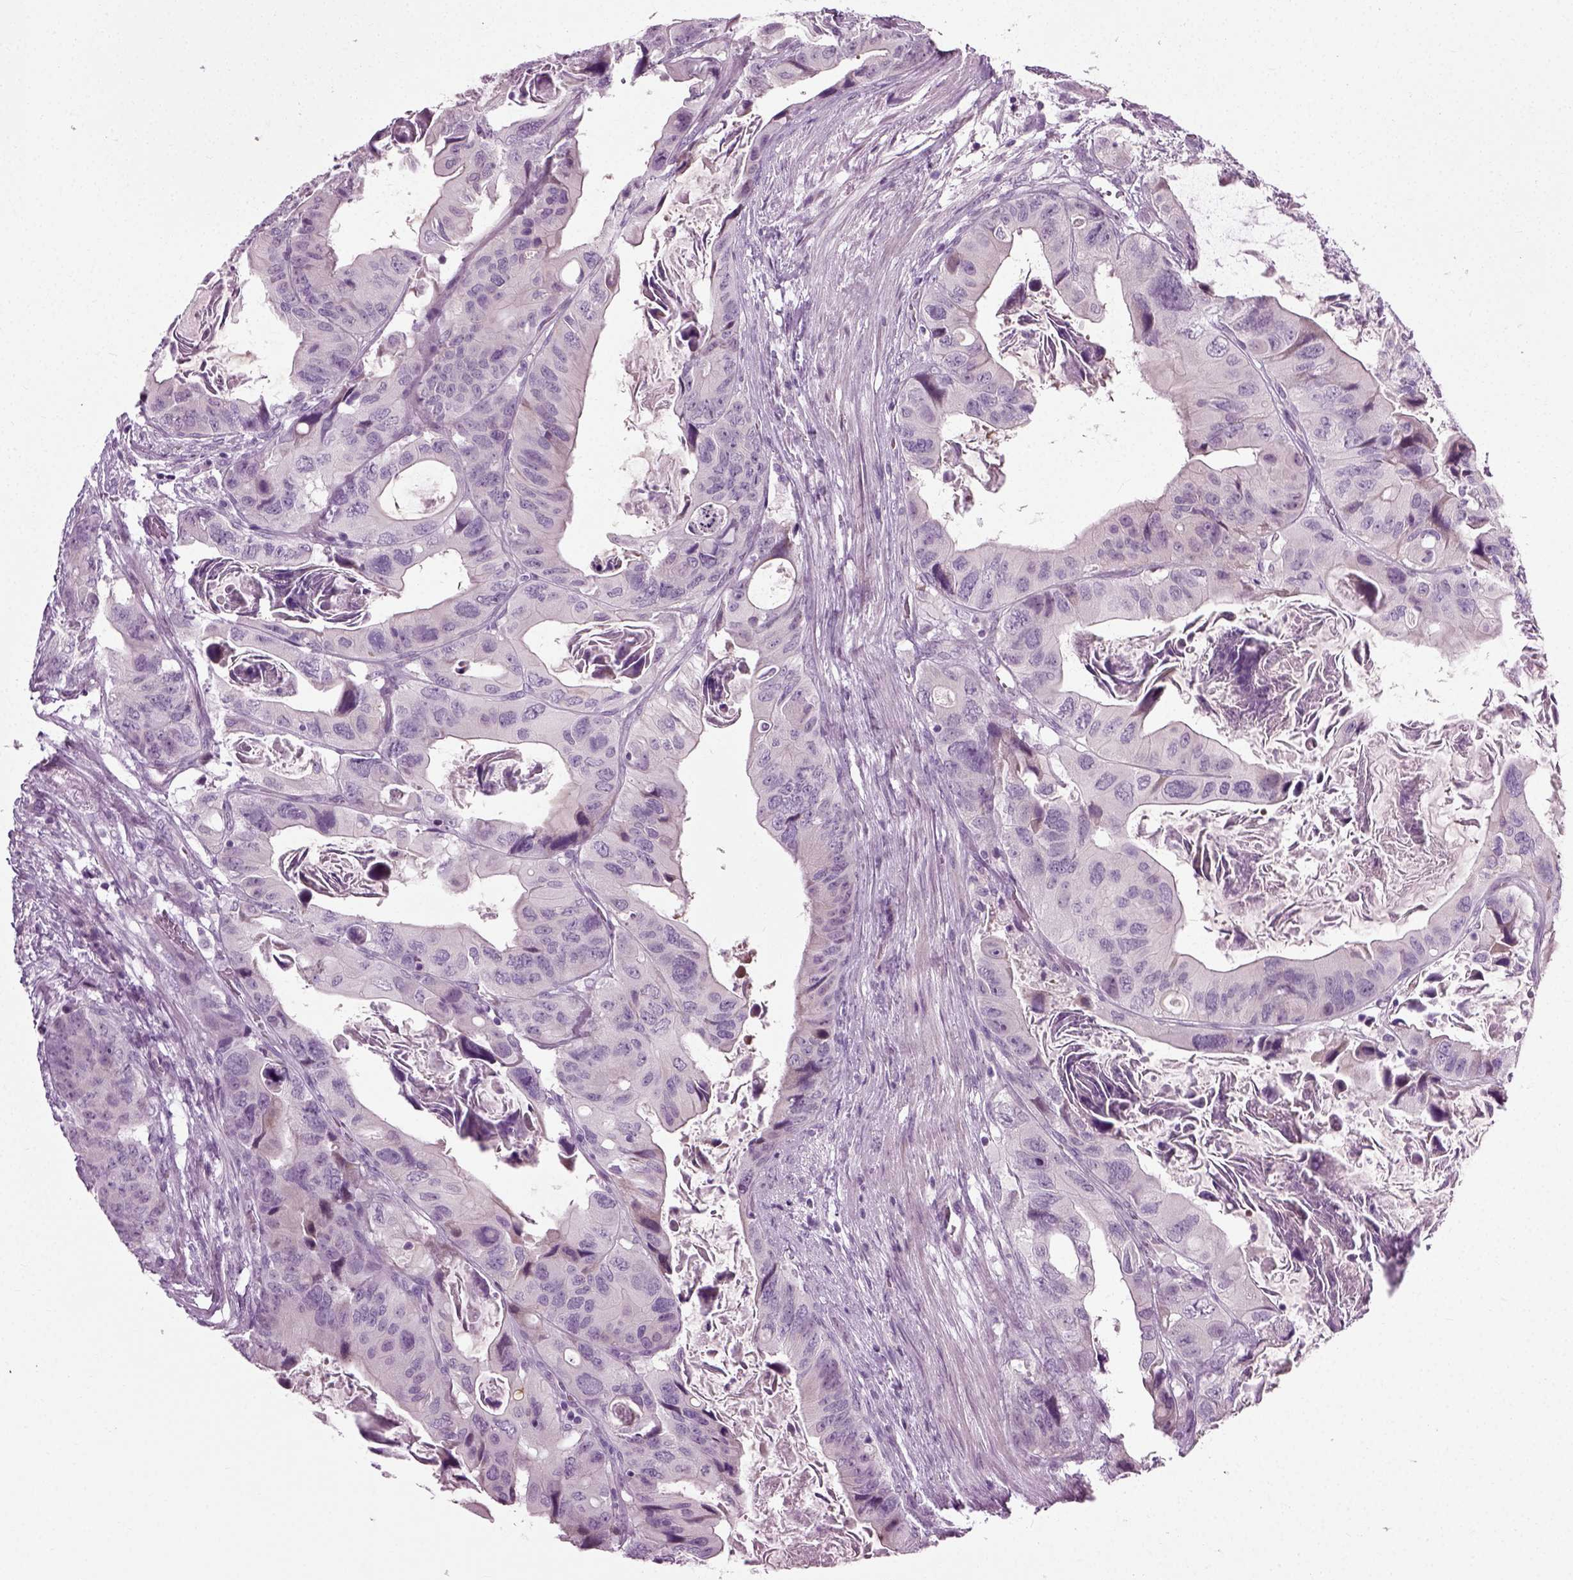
{"staining": {"intensity": "negative", "quantity": "none", "location": "none"}, "tissue": "colorectal cancer", "cell_type": "Tumor cells", "image_type": "cancer", "snomed": [{"axis": "morphology", "description": "Adenocarcinoma, NOS"}, {"axis": "topography", "description": "Rectum"}], "caption": "A photomicrograph of adenocarcinoma (colorectal) stained for a protein reveals no brown staining in tumor cells. (Brightfield microscopy of DAB (3,3'-diaminobenzidine) immunohistochemistry (IHC) at high magnification).", "gene": "SCG5", "patient": {"sex": "male", "age": 64}}